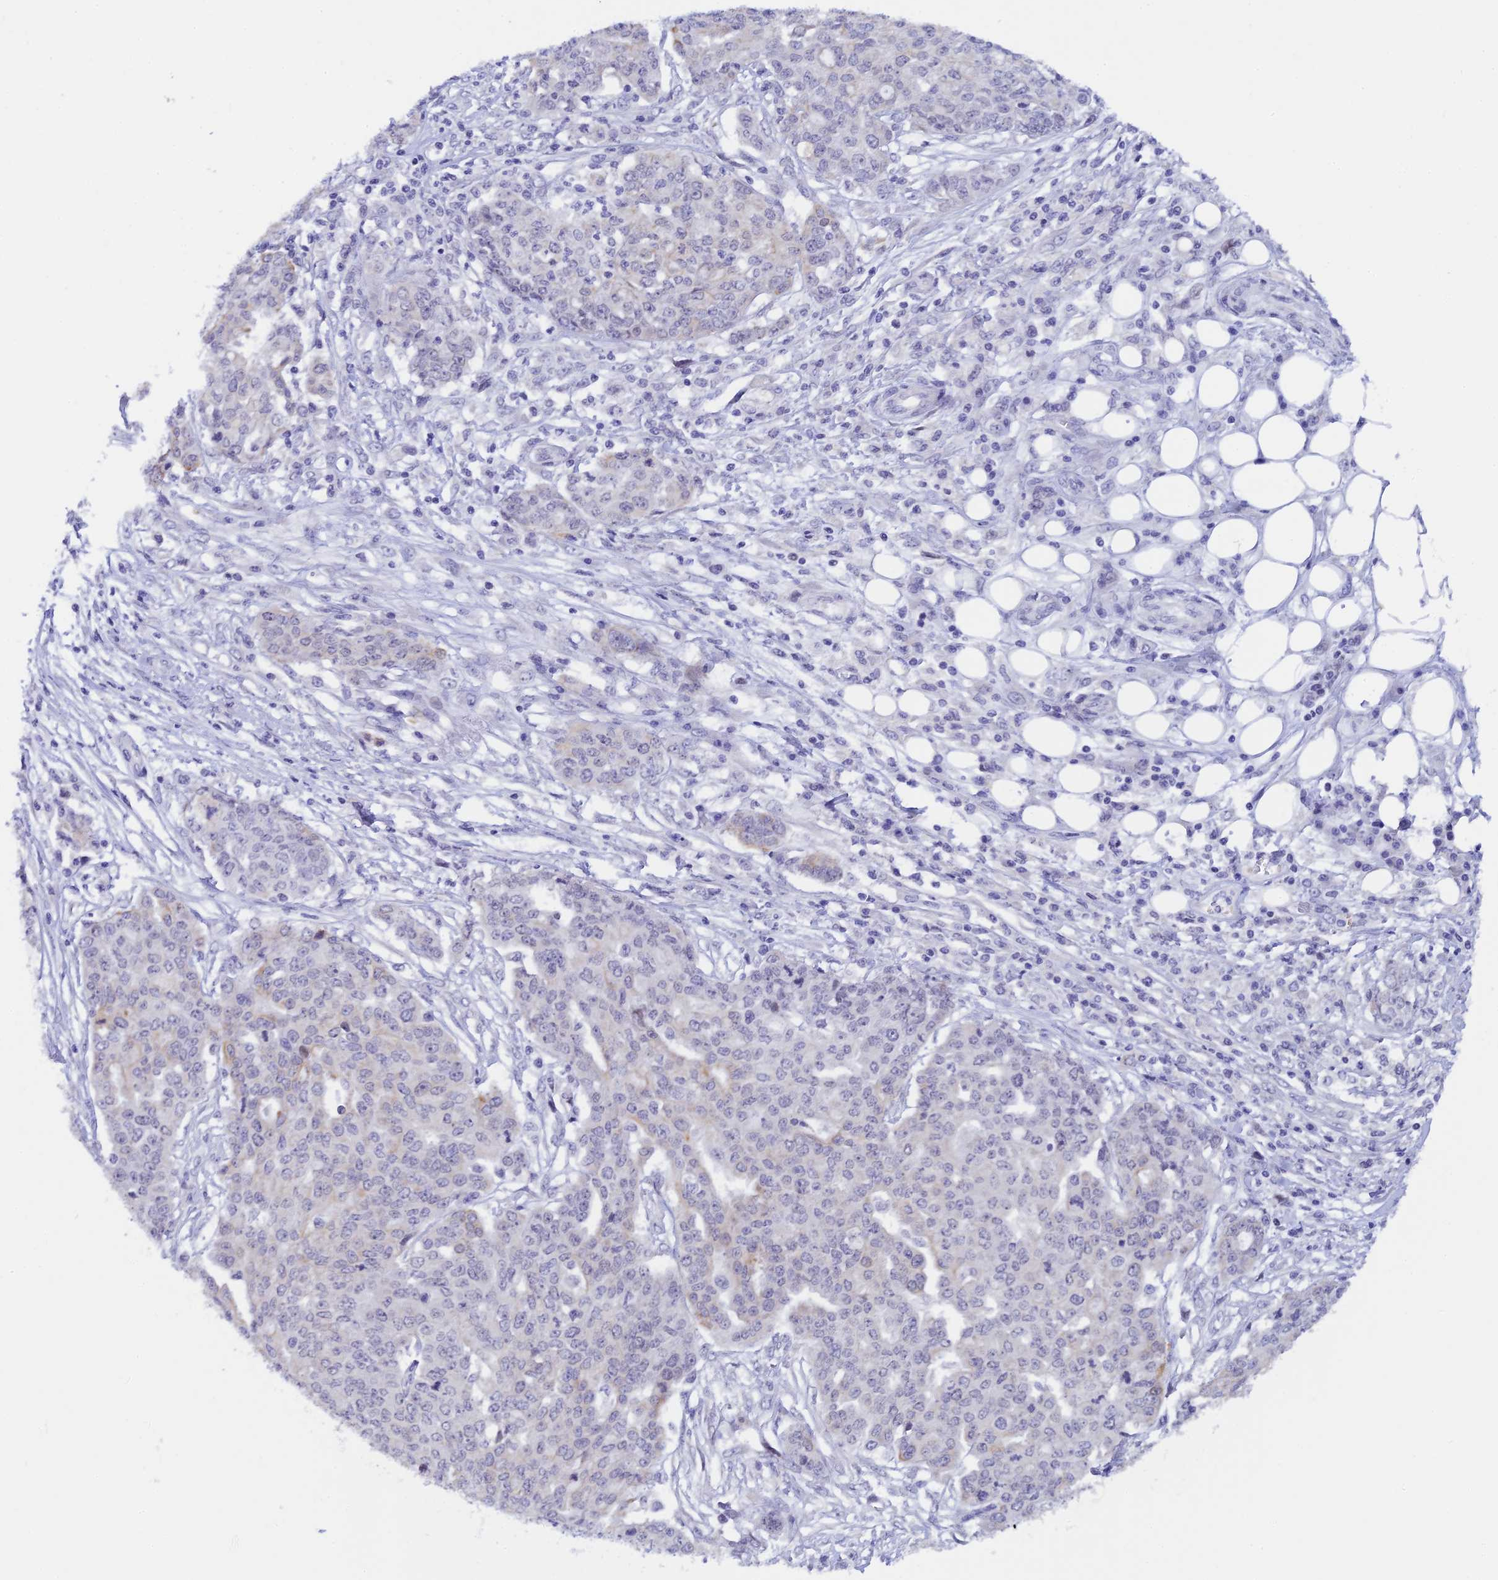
{"staining": {"intensity": "negative", "quantity": "none", "location": "none"}, "tissue": "ovarian cancer", "cell_type": "Tumor cells", "image_type": "cancer", "snomed": [{"axis": "morphology", "description": "Cystadenocarcinoma, serous, NOS"}, {"axis": "topography", "description": "Soft tissue"}, {"axis": "topography", "description": "Ovary"}], "caption": "Image shows no significant protein staining in tumor cells of ovarian serous cystadenocarcinoma.", "gene": "RASGEF1B", "patient": {"sex": "female", "age": 57}}